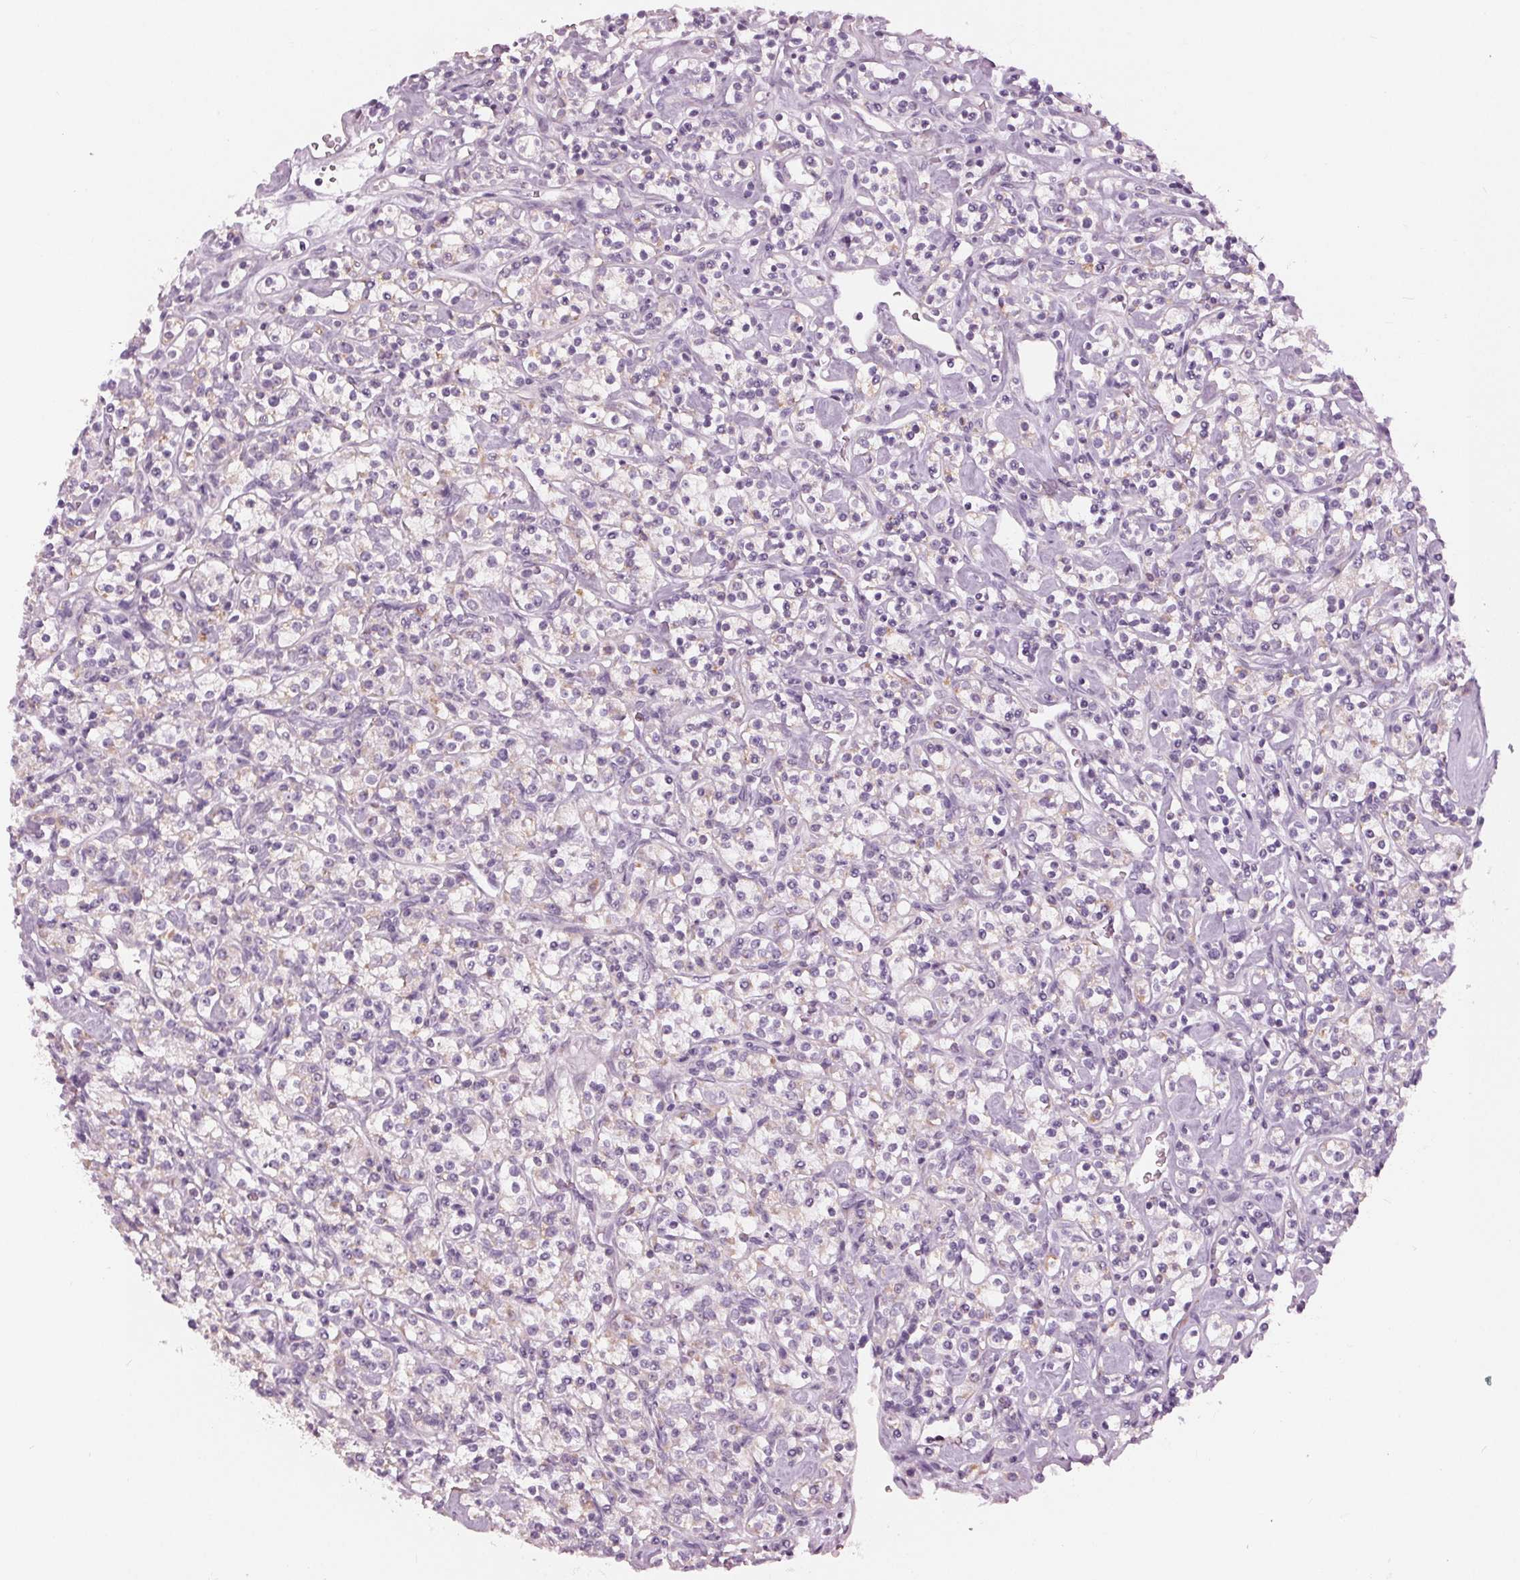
{"staining": {"intensity": "negative", "quantity": "none", "location": "none"}, "tissue": "renal cancer", "cell_type": "Tumor cells", "image_type": "cancer", "snomed": [{"axis": "morphology", "description": "Adenocarcinoma, NOS"}, {"axis": "topography", "description": "Kidney"}], "caption": "Tumor cells show no significant protein staining in renal adenocarcinoma.", "gene": "SAMD4A", "patient": {"sex": "male", "age": 77}}